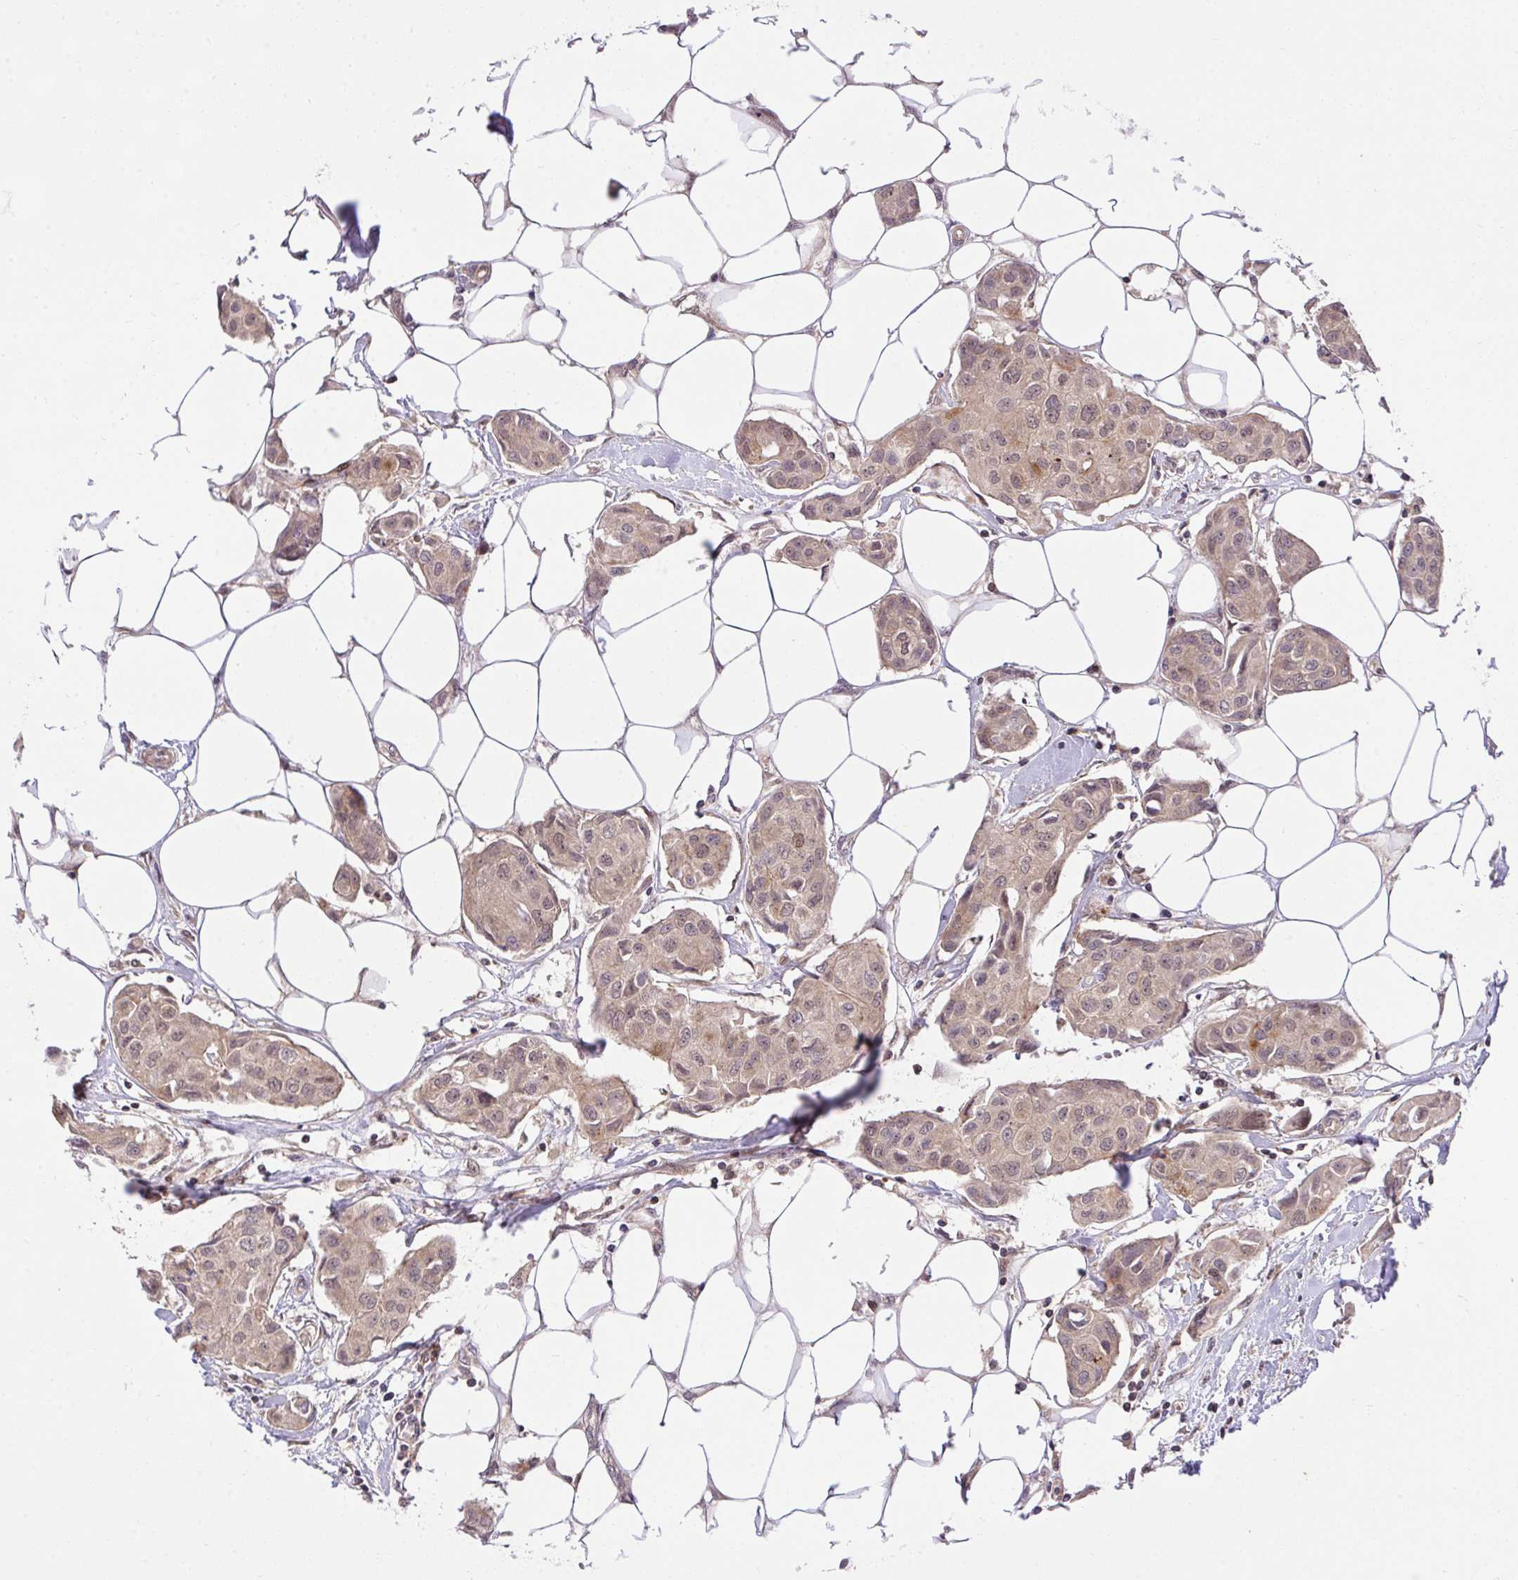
{"staining": {"intensity": "weak", "quantity": ">75%", "location": "cytoplasmic/membranous"}, "tissue": "breast cancer", "cell_type": "Tumor cells", "image_type": "cancer", "snomed": [{"axis": "morphology", "description": "Duct carcinoma"}, {"axis": "topography", "description": "Breast"}, {"axis": "topography", "description": "Lymph node"}], "caption": "Breast intraductal carcinoma stained with immunohistochemistry (IHC) exhibits weak cytoplasmic/membranous expression in about >75% of tumor cells.", "gene": "ERI1", "patient": {"sex": "female", "age": 80}}